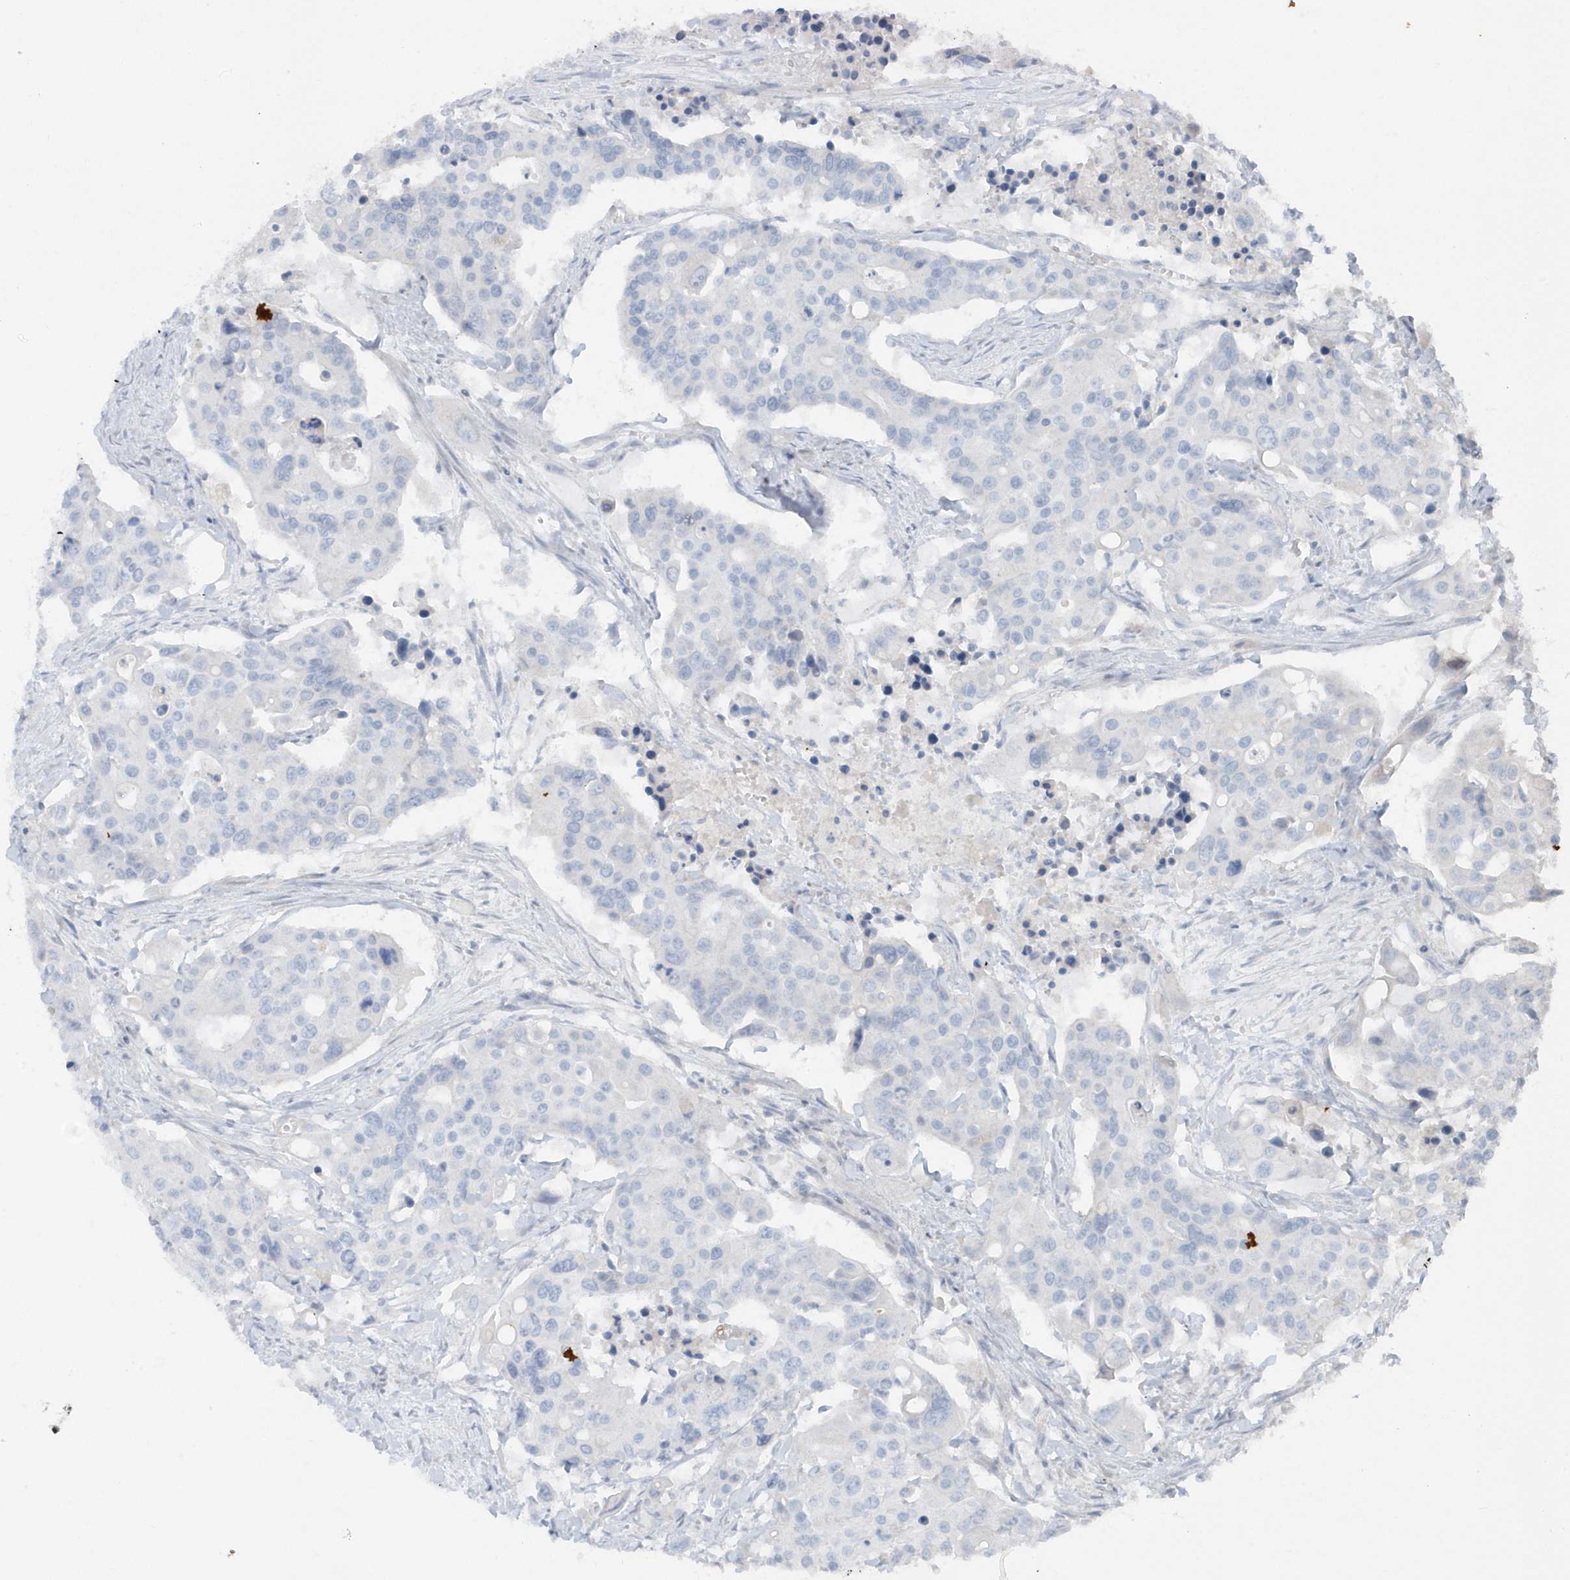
{"staining": {"intensity": "negative", "quantity": "none", "location": "none"}, "tissue": "colorectal cancer", "cell_type": "Tumor cells", "image_type": "cancer", "snomed": [{"axis": "morphology", "description": "Adenocarcinoma, NOS"}, {"axis": "topography", "description": "Colon"}], "caption": "This is an immunohistochemistry image of colorectal cancer (adenocarcinoma). There is no staining in tumor cells.", "gene": "ACTC1", "patient": {"sex": "male", "age": 77}}